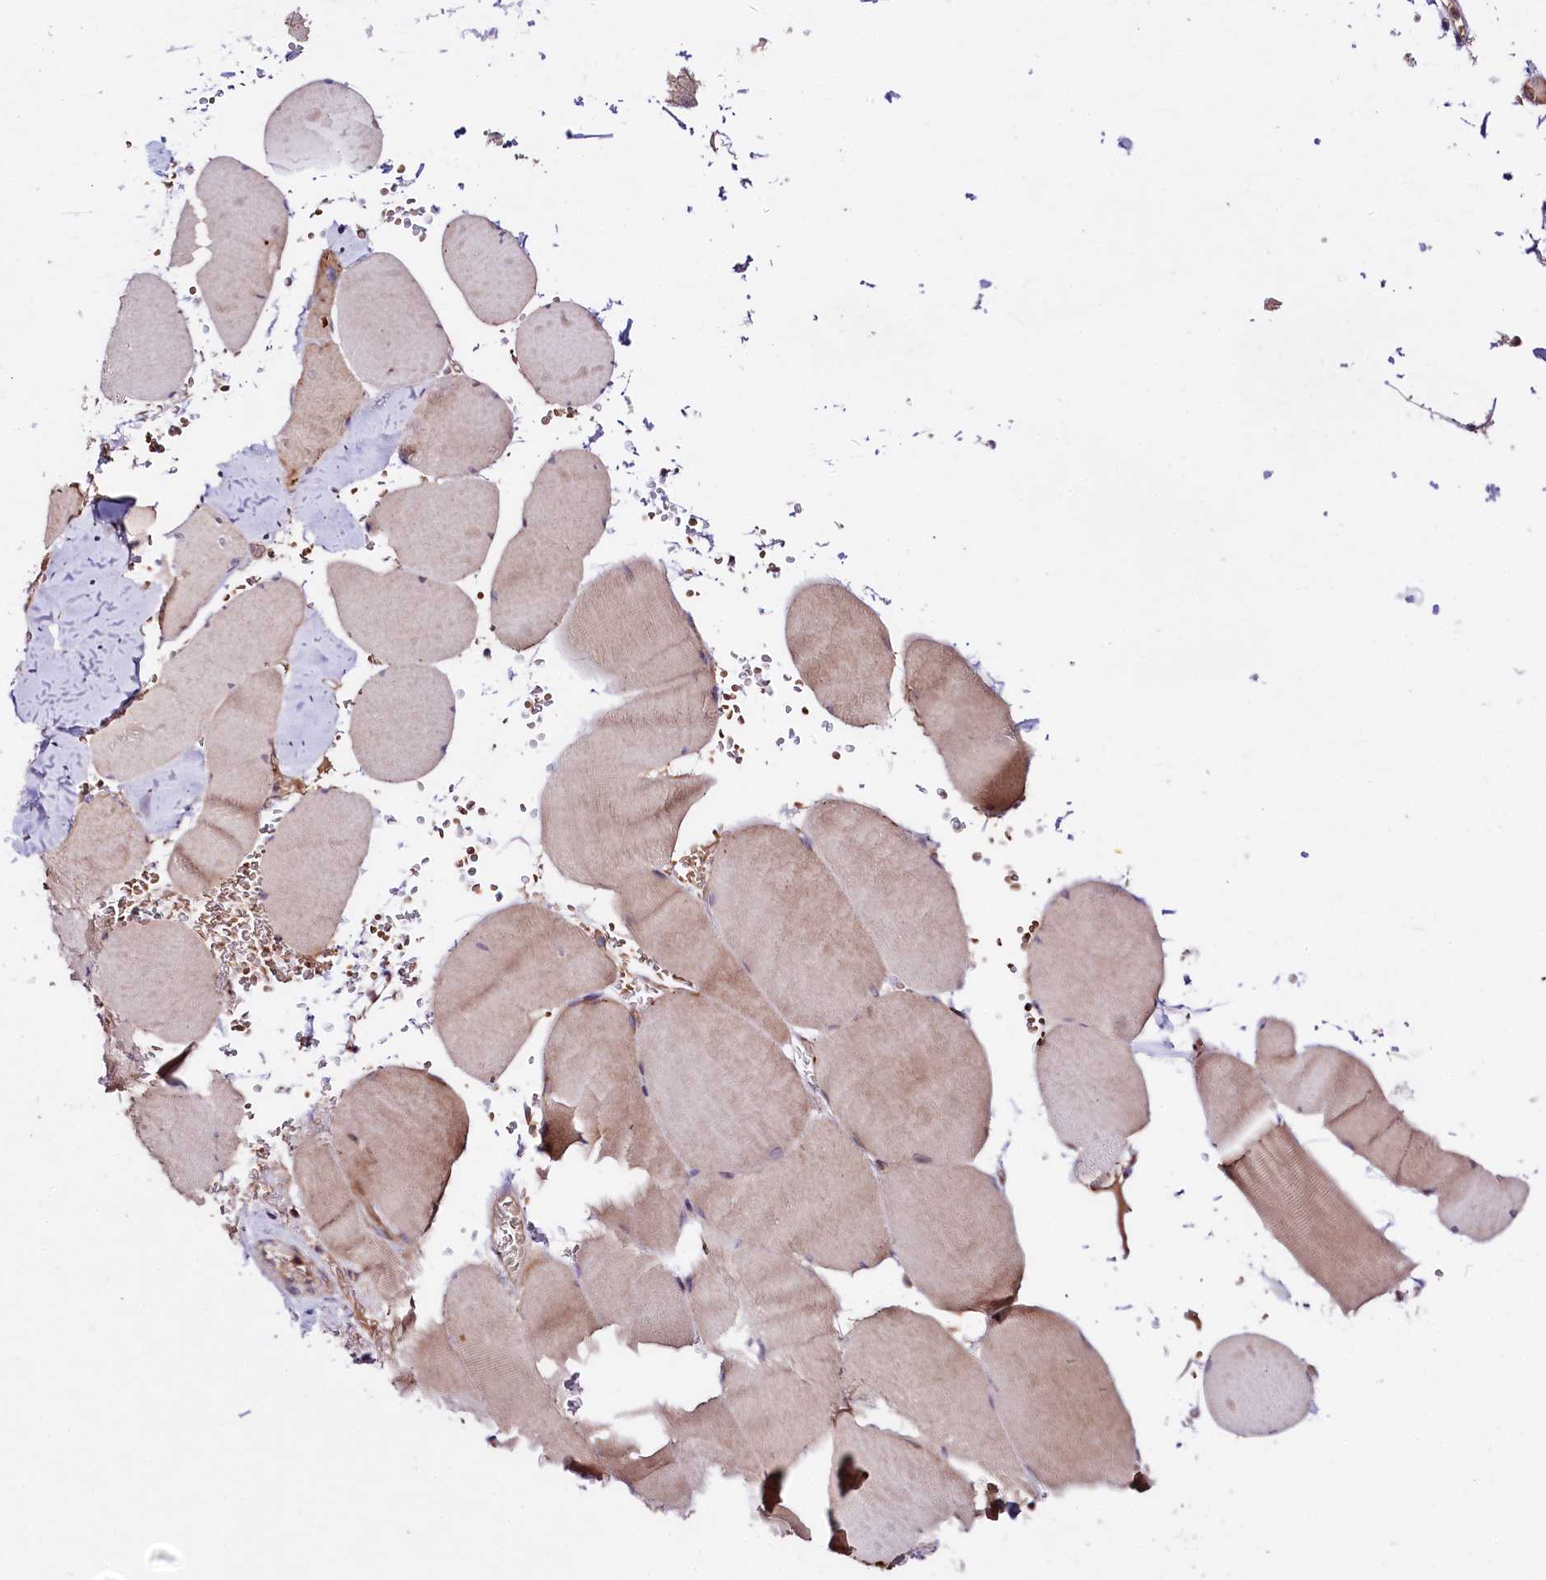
{"staining": {"intensity": "moderate", "quantity": "25%-75%", "location": "cytoplasmic/membranous"}, "tissue": "skeletal muscle", "cell_type": "Myocytes", "image_type": "normal", "snomed": [{"axis": "morphology", "description": "Normal tissue, NOS"}, {"axis": "topography", "description": "Skeletal muscle"}, {"axis": "topography", "description": "Head-Neck"}], "caption": "Protein staining by immunohistochemistry exhibits moderate cytoplasmic/membranous expression in about 25%-75% of myocytes in unremarkable skeletal muscle.", "gene": "TAFAZZIN", "patient": {"sex": "male", "age": 66}}